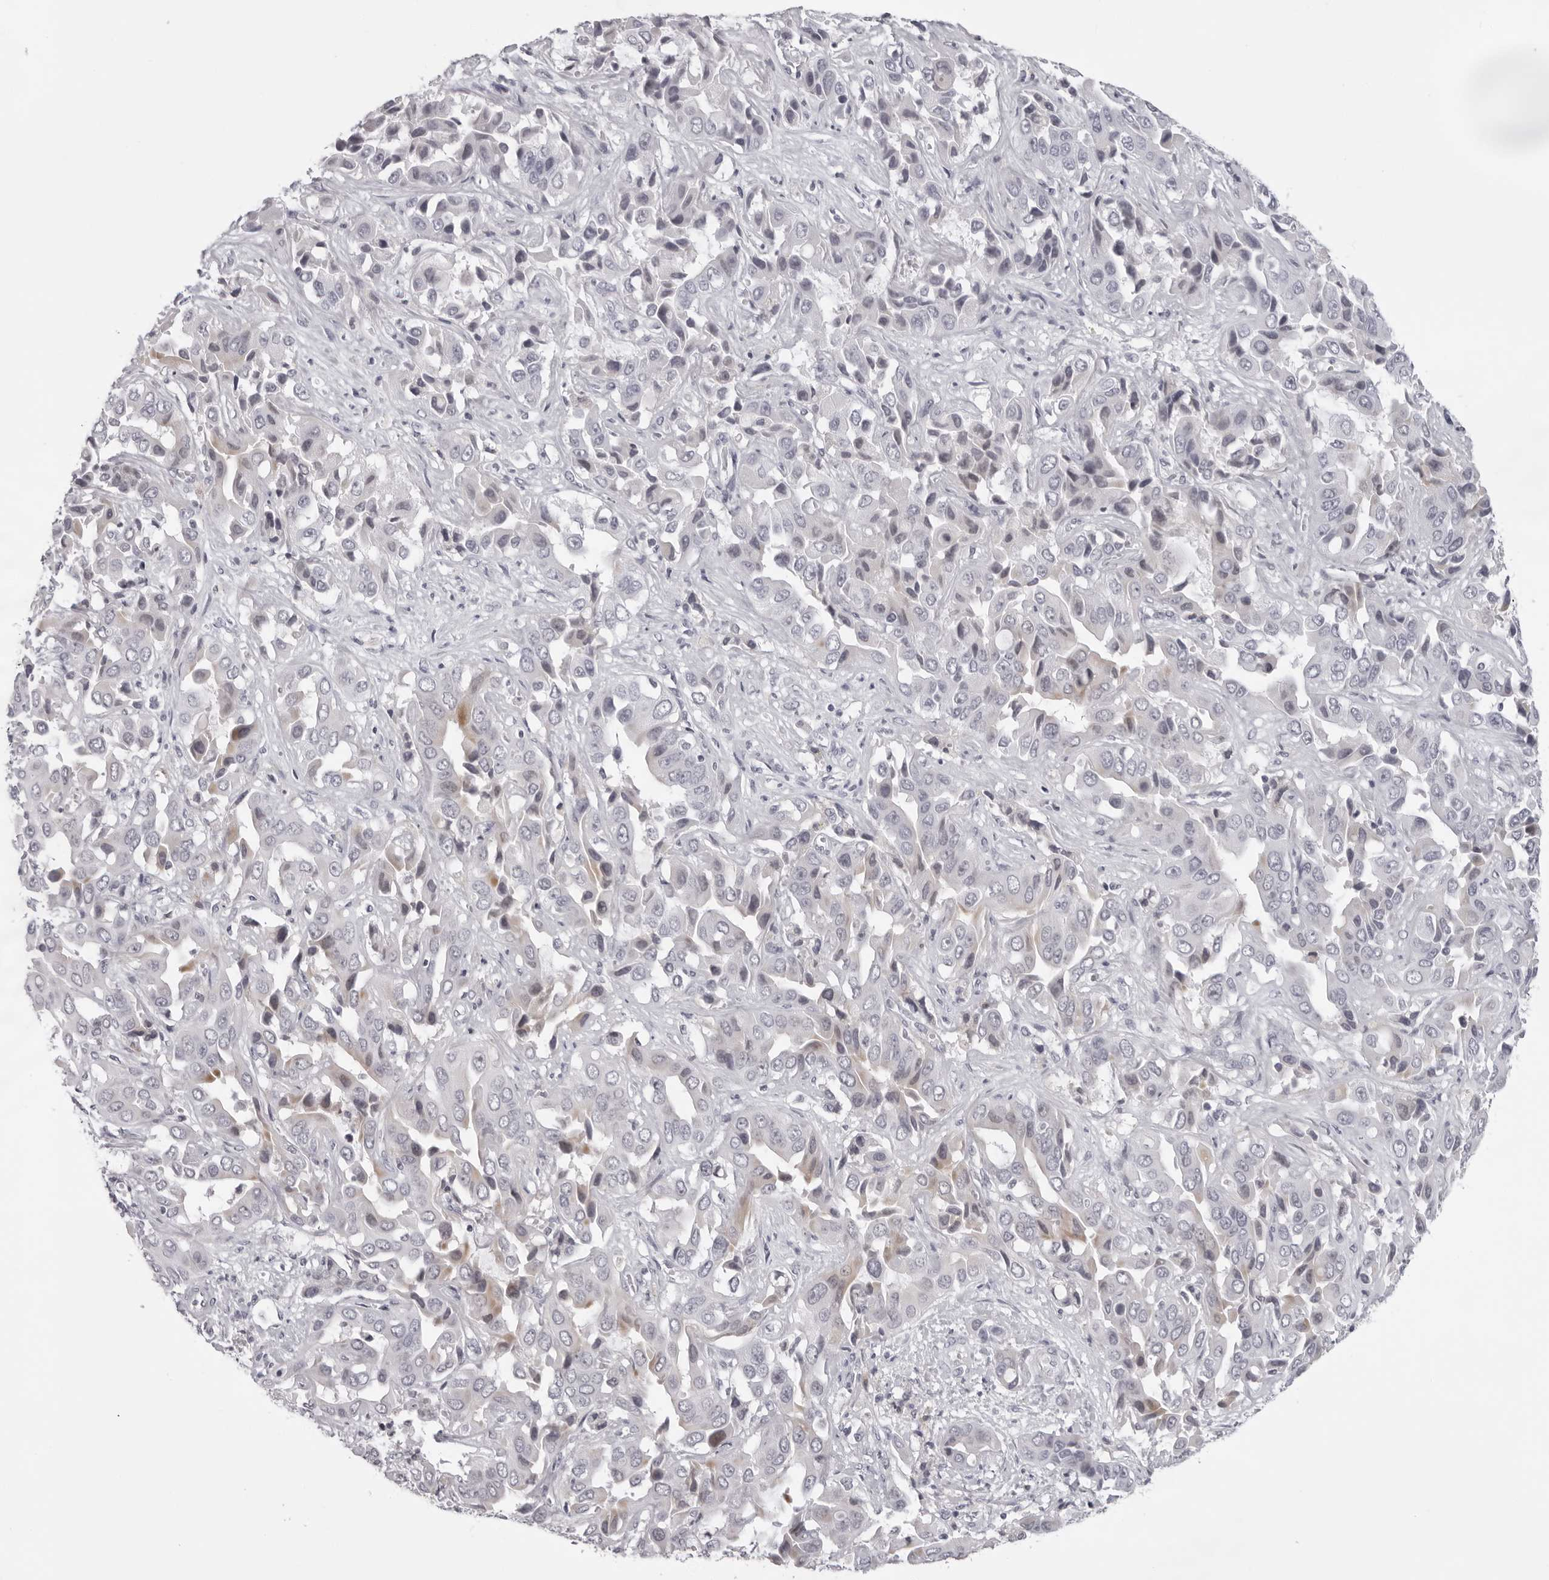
{"staining": {"intensity": "negative", "quantity": "none", "location": "none"}, "tissue": "liver cancer", "cell_type": "Tumor cells", "image_type": "cancer", "snomed": [{"axis": "morphology", "description": "Cholangiocarcinoma"}, {"axis": "topography", "description": "Liver"}], "caption": "A histopathology image of human liver cancer (cholangiocarcinoma) is negative for staining in tumor cells. (Stains: DAB (3,3'-diaminobenzidine) immunohistochemistry (IHC) with hematoxylin counter stain, Microscopy: brightfield microscopy at high magnification).", "gene": "EXOSC10", "patient": {"sex": "female", "age": 52}}